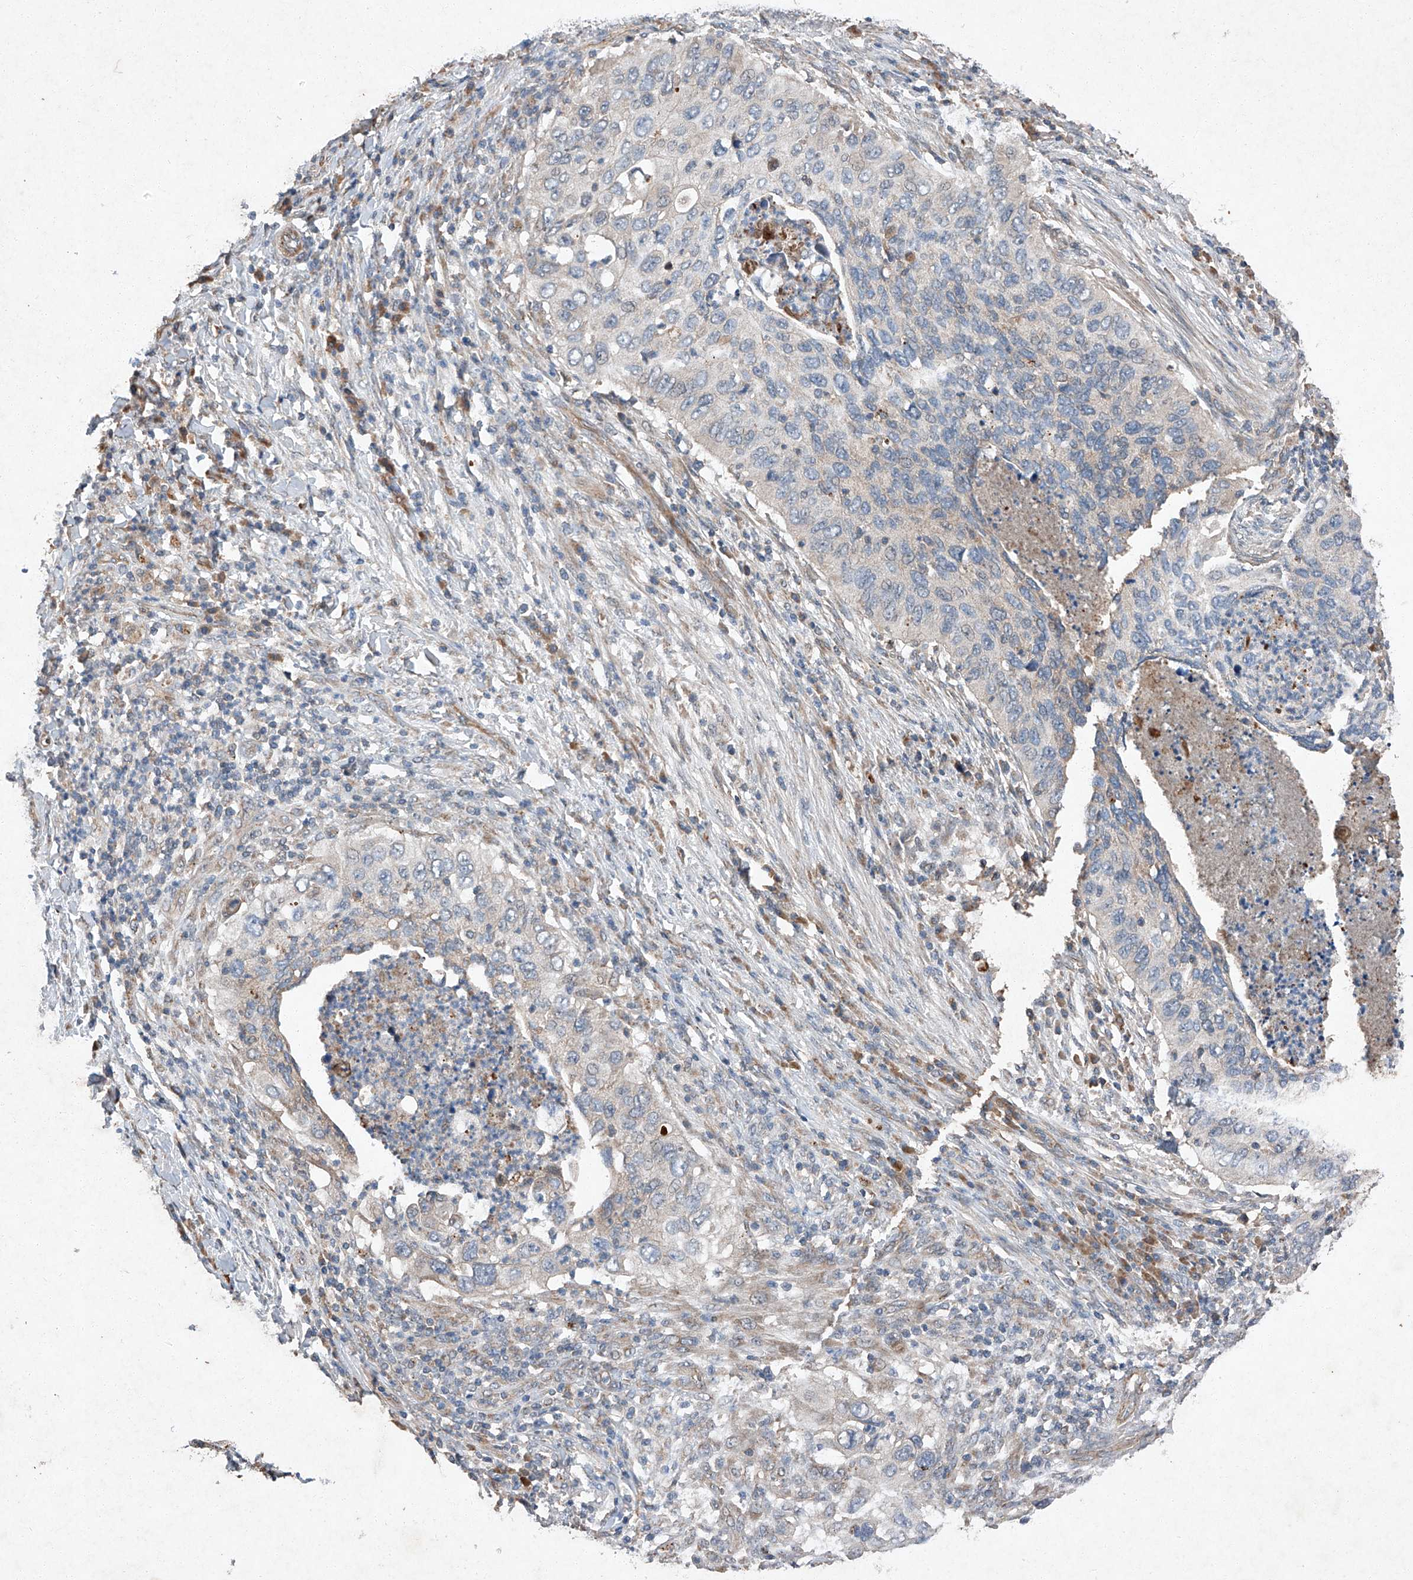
{"staining": {"intensity": "negative", "quantity": "none", "location": "none"}, "tissue": "cervical cancer", "cell_type": "Tumor cells", "image_type": "cancer", "snomed": [{"axis": "morphology", "description": "Squamous cell carcinoma, NOS"}, {"axis": "topography", "description": "Cervix"}], "caption": "An IHC micrograph of cervical cancer is shown. There is no staining in tumor cells of cervical cancer.", "gene": "RUSC1", "patient": {"sex": "female", "age": 38}}